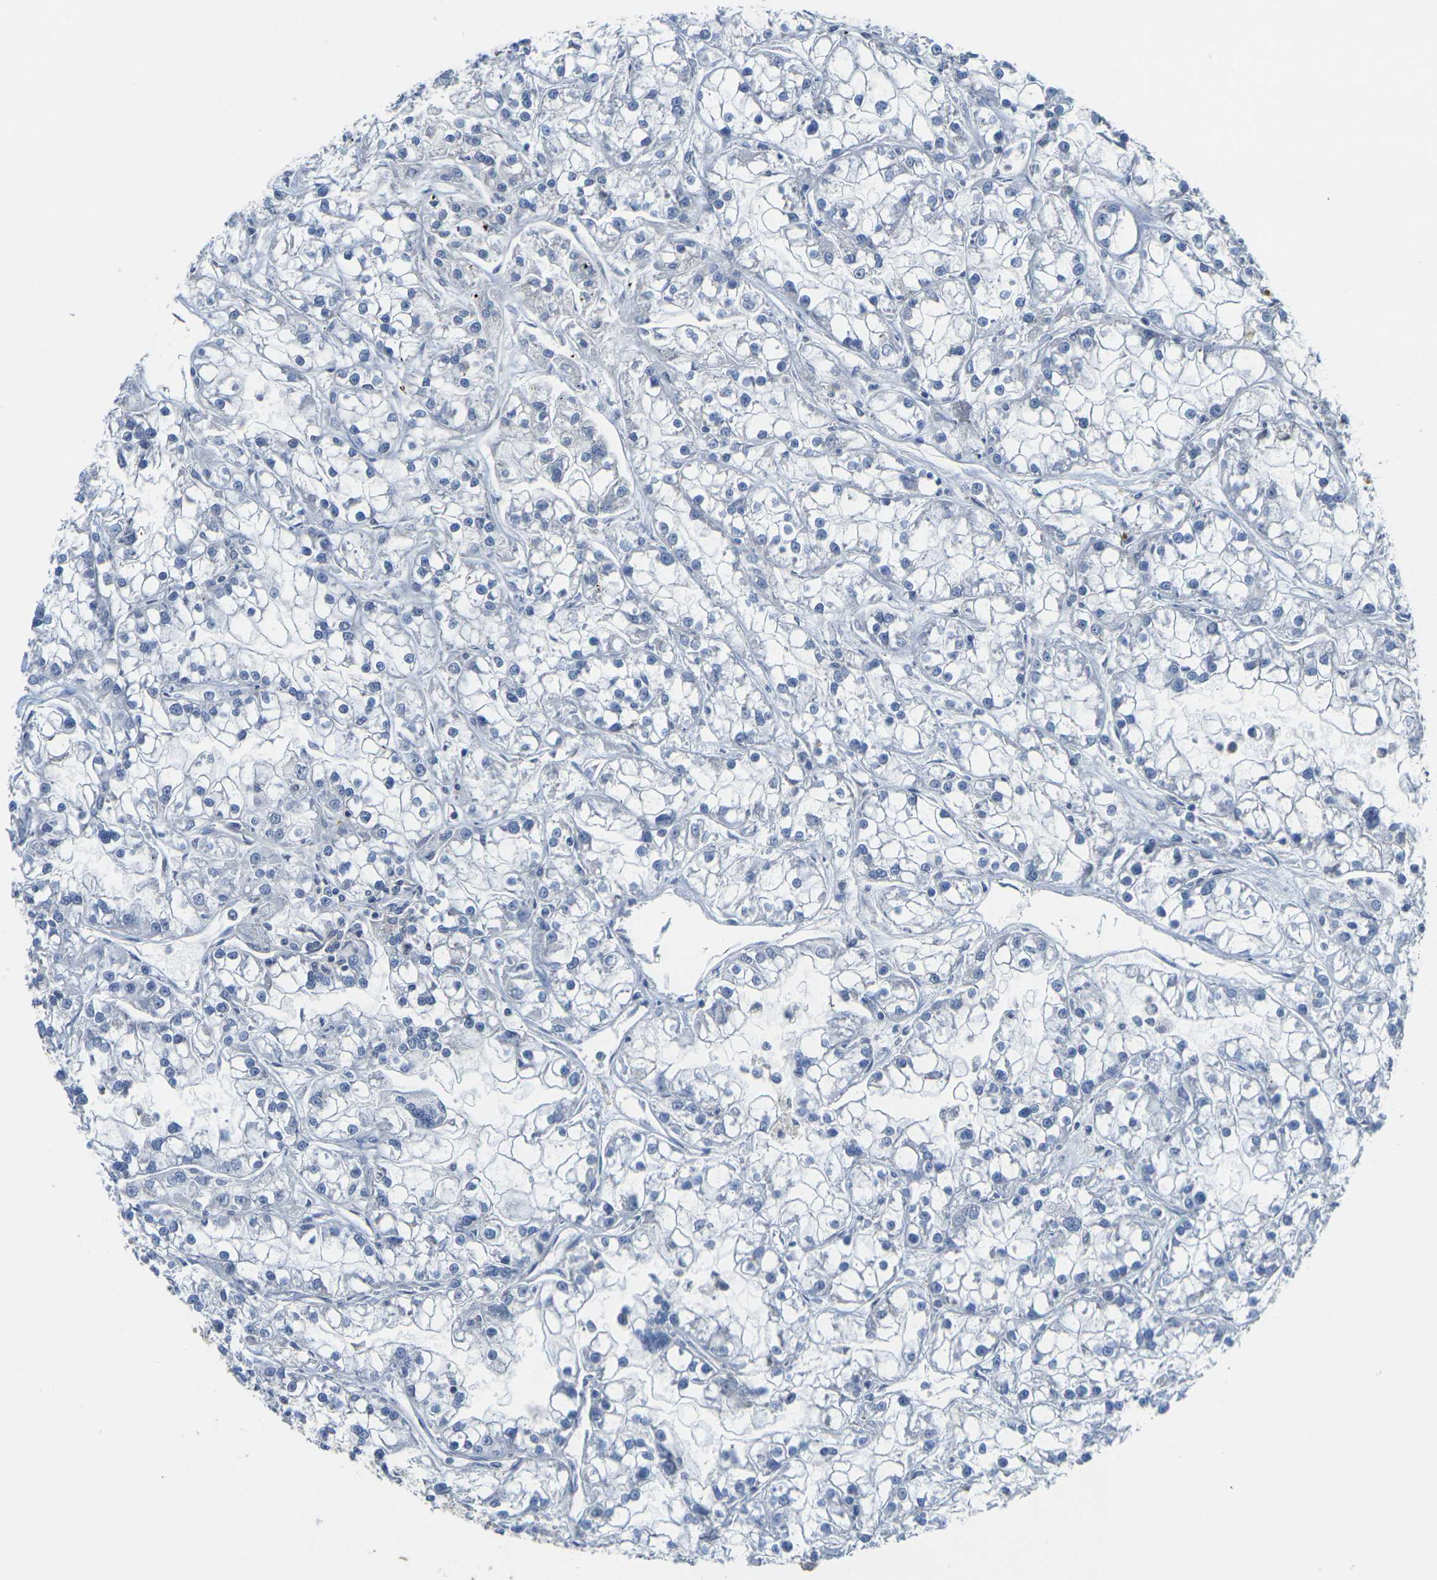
{"staining": {"intensity": "negative", "quantity": "none", "location": "none"}, "tissue": "renal cancer", "cell_type": "Tumor cells", "image_type": "cancer", "snomed": [{"axis": "morphology", "description": "Adenocarcinoma, NOS"}, {"axis": "topography", "description": "Kidney"}], "caption": "Histopathology image shows no protein expression in tumor cells of renal cancer (adenocarcinoma) tissue.", "gene": "OTOF", "patient": {"sex": "female", "age": 52}}